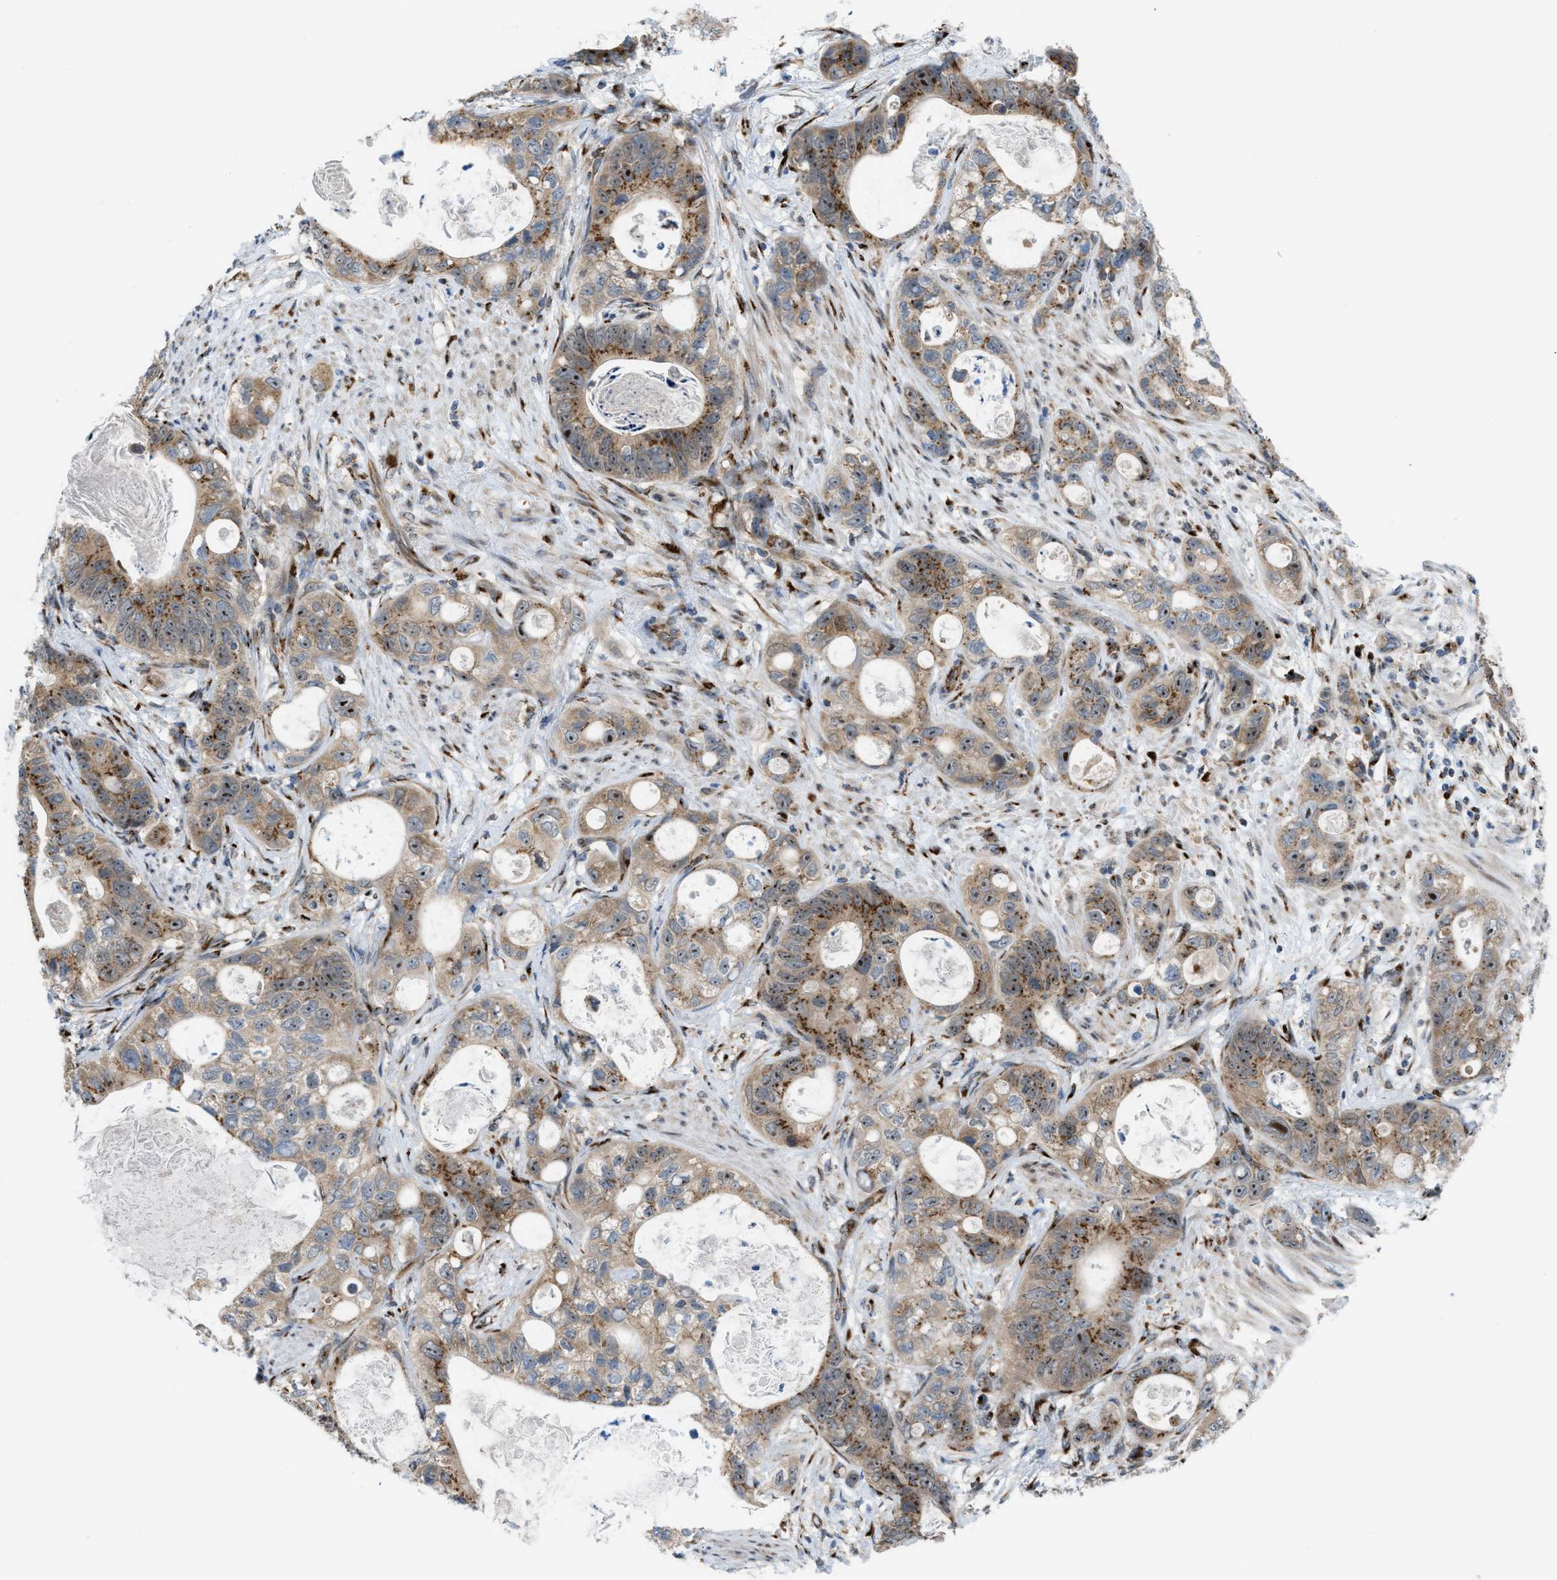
{"staining": {"intensity": "weak", "quantity": ">75%", "location": "cytoplasmic/membranous,nuclear"}, "tissue": "stomach cancer", "cell_type": "Tumor cells", "image_type": "cancer", "snomed": [{"axis": "morphology", "description": "Normal tissue, NOS"}, {"axis": "morphology", "description": "Adenocarcinoma, NOS"}, {"axis": "topography", "description": "Stomach"}], "caption": "IHC staining of adenocarcinoma (stomach), which exhibits low levels of weak cytoplasmic/membranous and nuclear positivity in approximately >75% of tumor cells indicating weak cytoplasmic/membranous and nuclear protein positivity. The staining was performed using DAB (3,3'-diaminobenzidine) (brown) for protein detection and nuclei were counterstained in hematoxylin (blue).", "gene": "SLC38A10", "patient": {"sex": "female", "age": 89}}